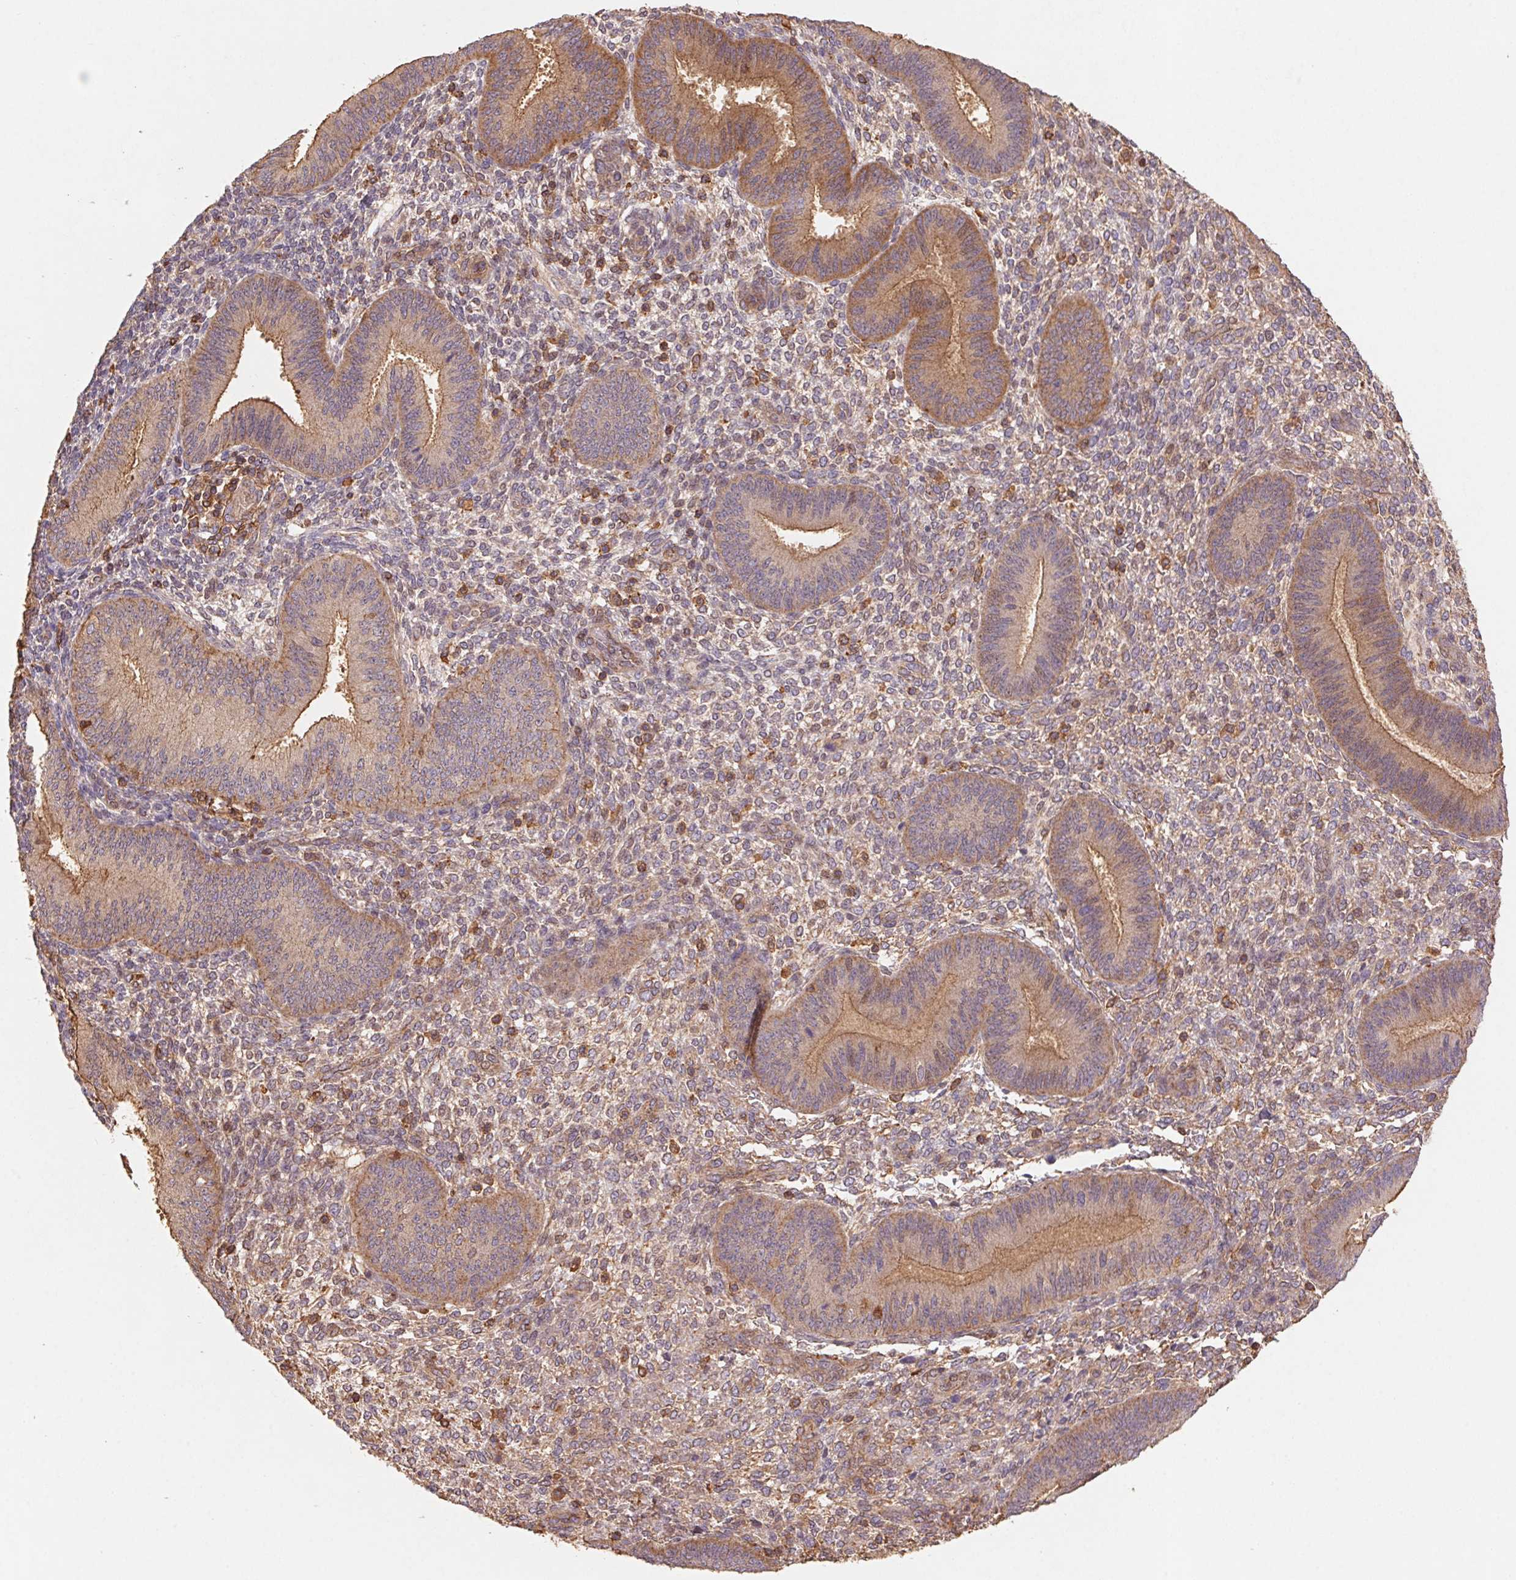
{"staining": {"intensity": "strong", "quantity": "<25%", "location": "cytoplasmic/membranous"}, "tissue": "endometrium", "cell_type": "Cells in endometrial stroma", "image_type": "normal", "snomed": [{"axis": "morphology", "description": "Normal tissue, NOS"}, {"axis": "topography", "description": "Endometrium"}], "caption": "Endometrium stained with IHC demonstrates strong cytoplasmic/membranous positivity in approximately <25% of cells in endometrial stroma.", "gene": "ATG10", "patient": {"sex": "female", "age": 39}}